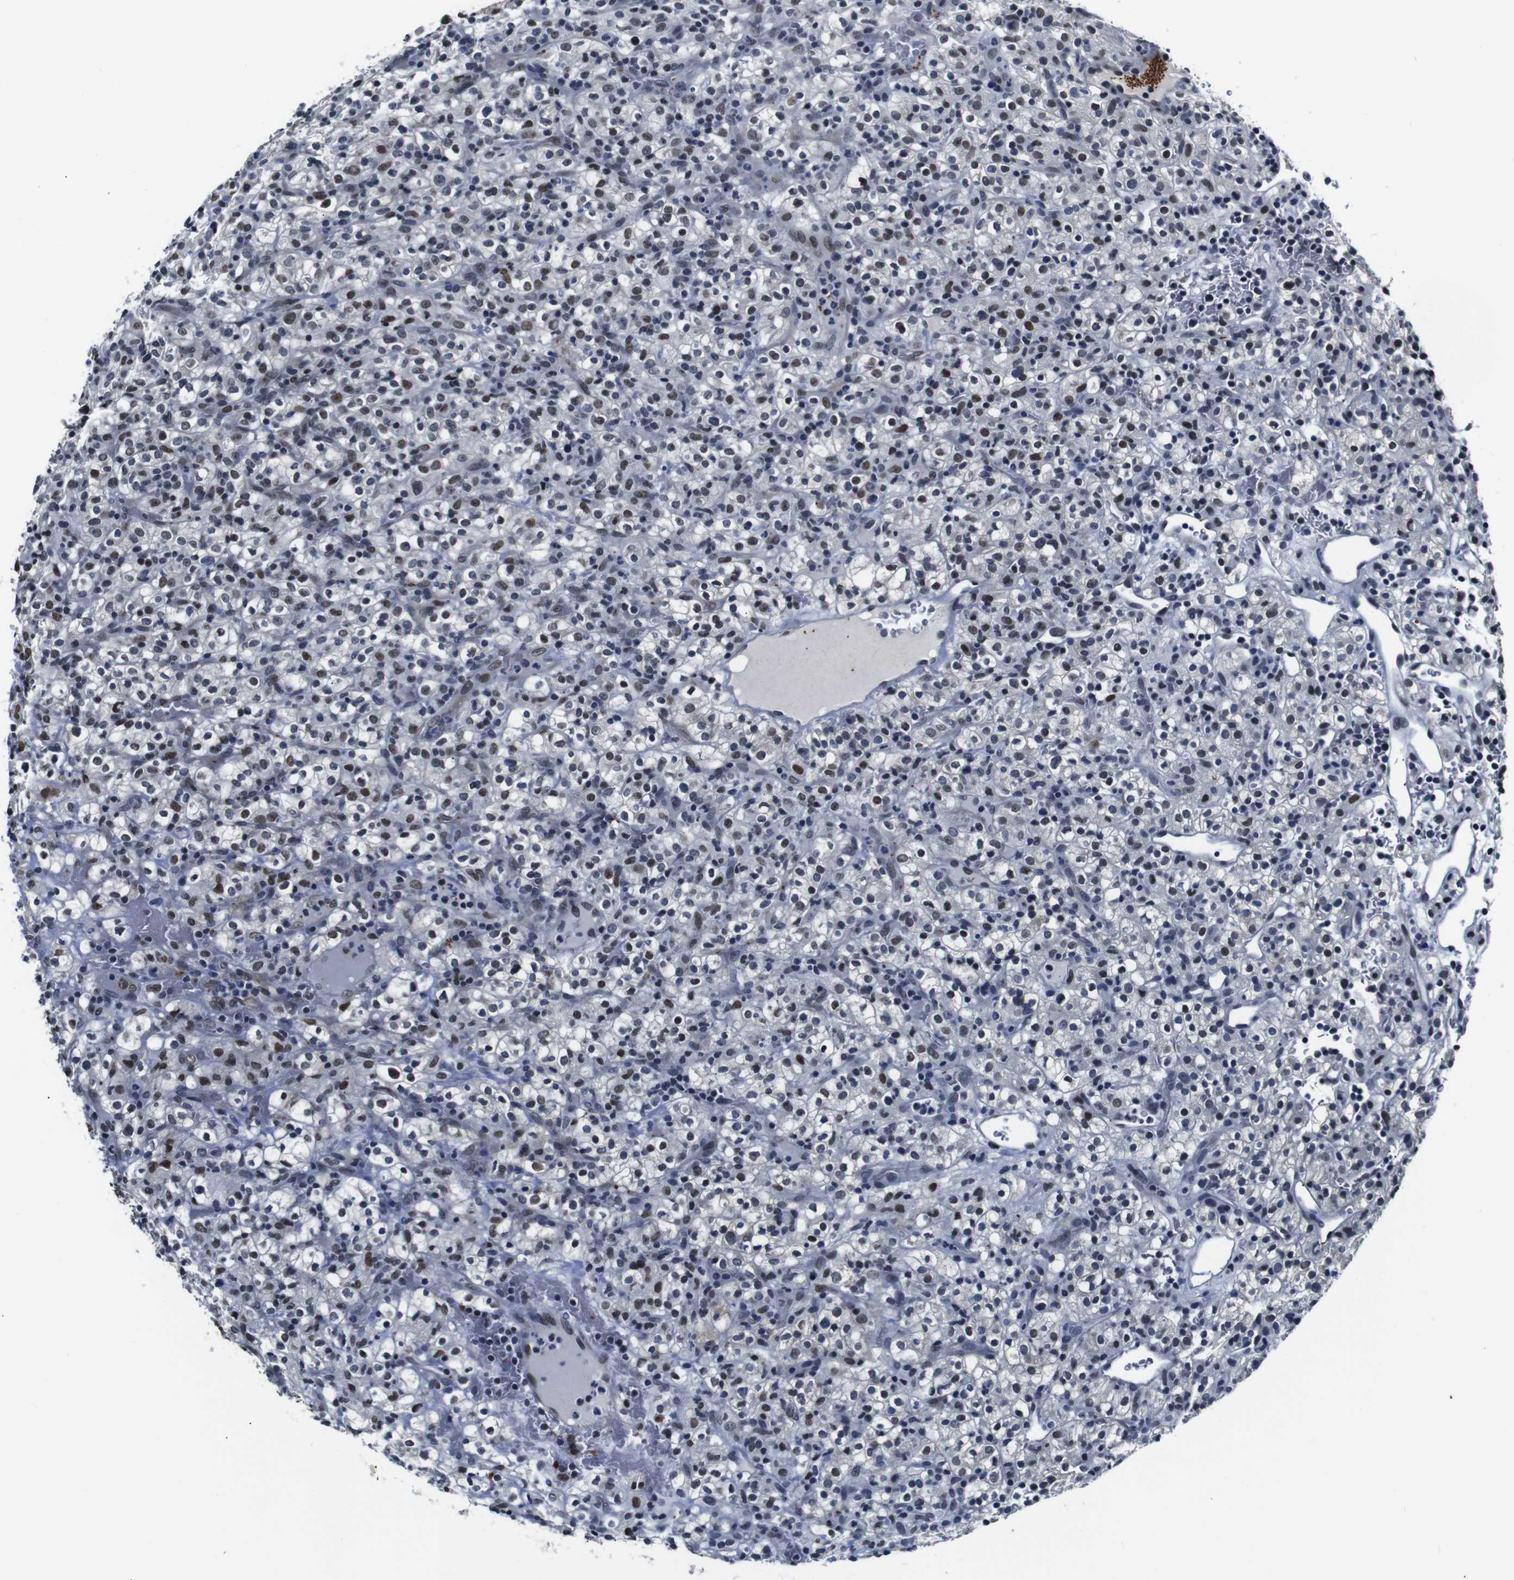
{"staining": {"intensity": "moderate", "quantity": "25%-75%", "location": "nuclear"}, "tissue": "renal cancer", "cell_type": "Tumor cells", "image_type": "cancer", "snomed": [{"axis": "morphology", "description": "Normal tissue, NOS"}, {"axis": "morphology", "description": "Adenocarcinoma, NOS"}, {"axis": "topography", "description": "Kidney"}], "caption": "This histopathology image shows immunohistochemistry staining of renal cancer (adenocarcinoma), with medium moderate nuclear staining in approximately 25%-75% of tumor cells.", "gene": "ILDR2", "patient": {"sex": "female", "age": 72}}